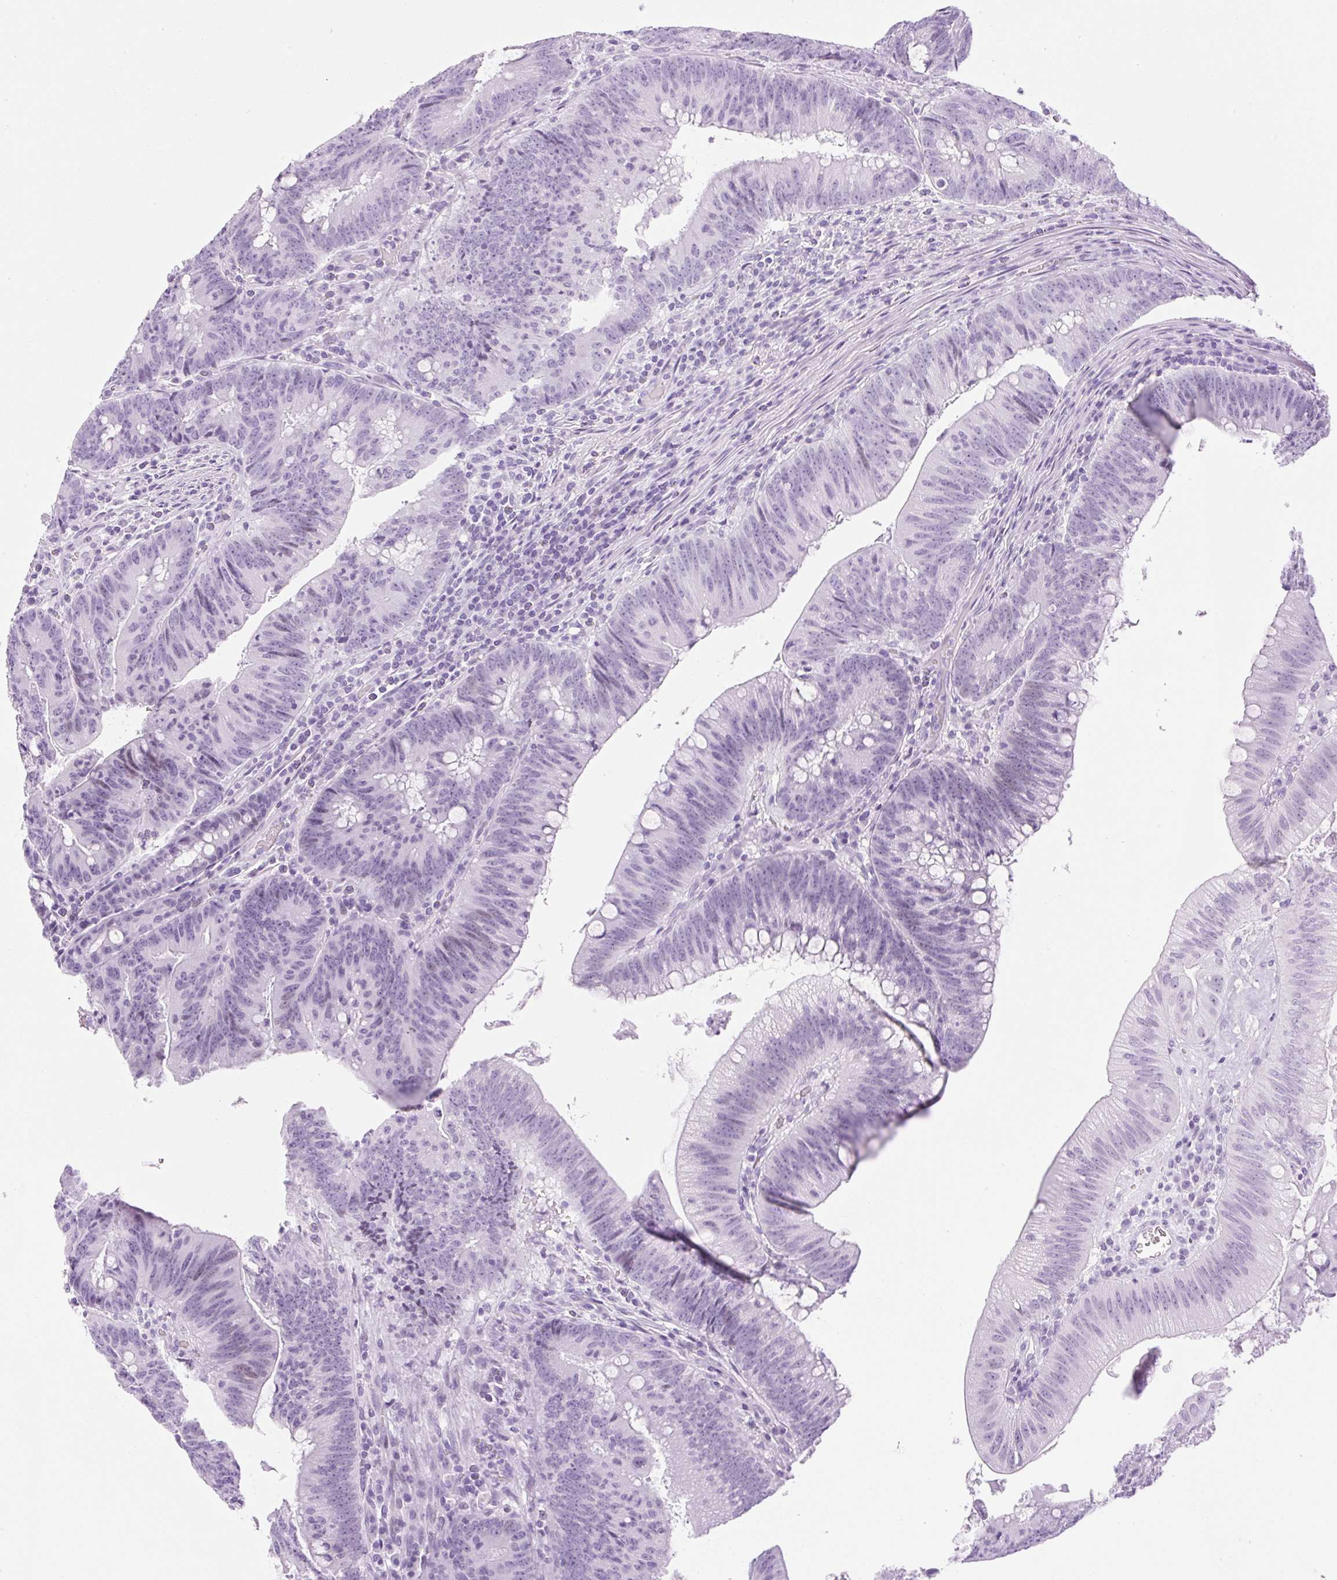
{"staining": {"intensity": "negative", "quantity": "none", "location": "none"}, "tissue": "colorectal cancer", "cell_type": "Tumor cells", "image_type": "cancer", "snomed": [{"axis": "morphology", "description": "Adenocarcinoma, NOS"}, {"axis": "topography", "description": "Colon"}], "caption": "Tumor cells are negative for protein expression in human adenocarcinoma (colorectal). The staining is performed using DAB (3,3'-diaminobenzidine) brown chromogen with nuclei counter-stained in using hematoxylin.", "gene": "SPRR4", "patient": {"sex": "female", "age": 87}}